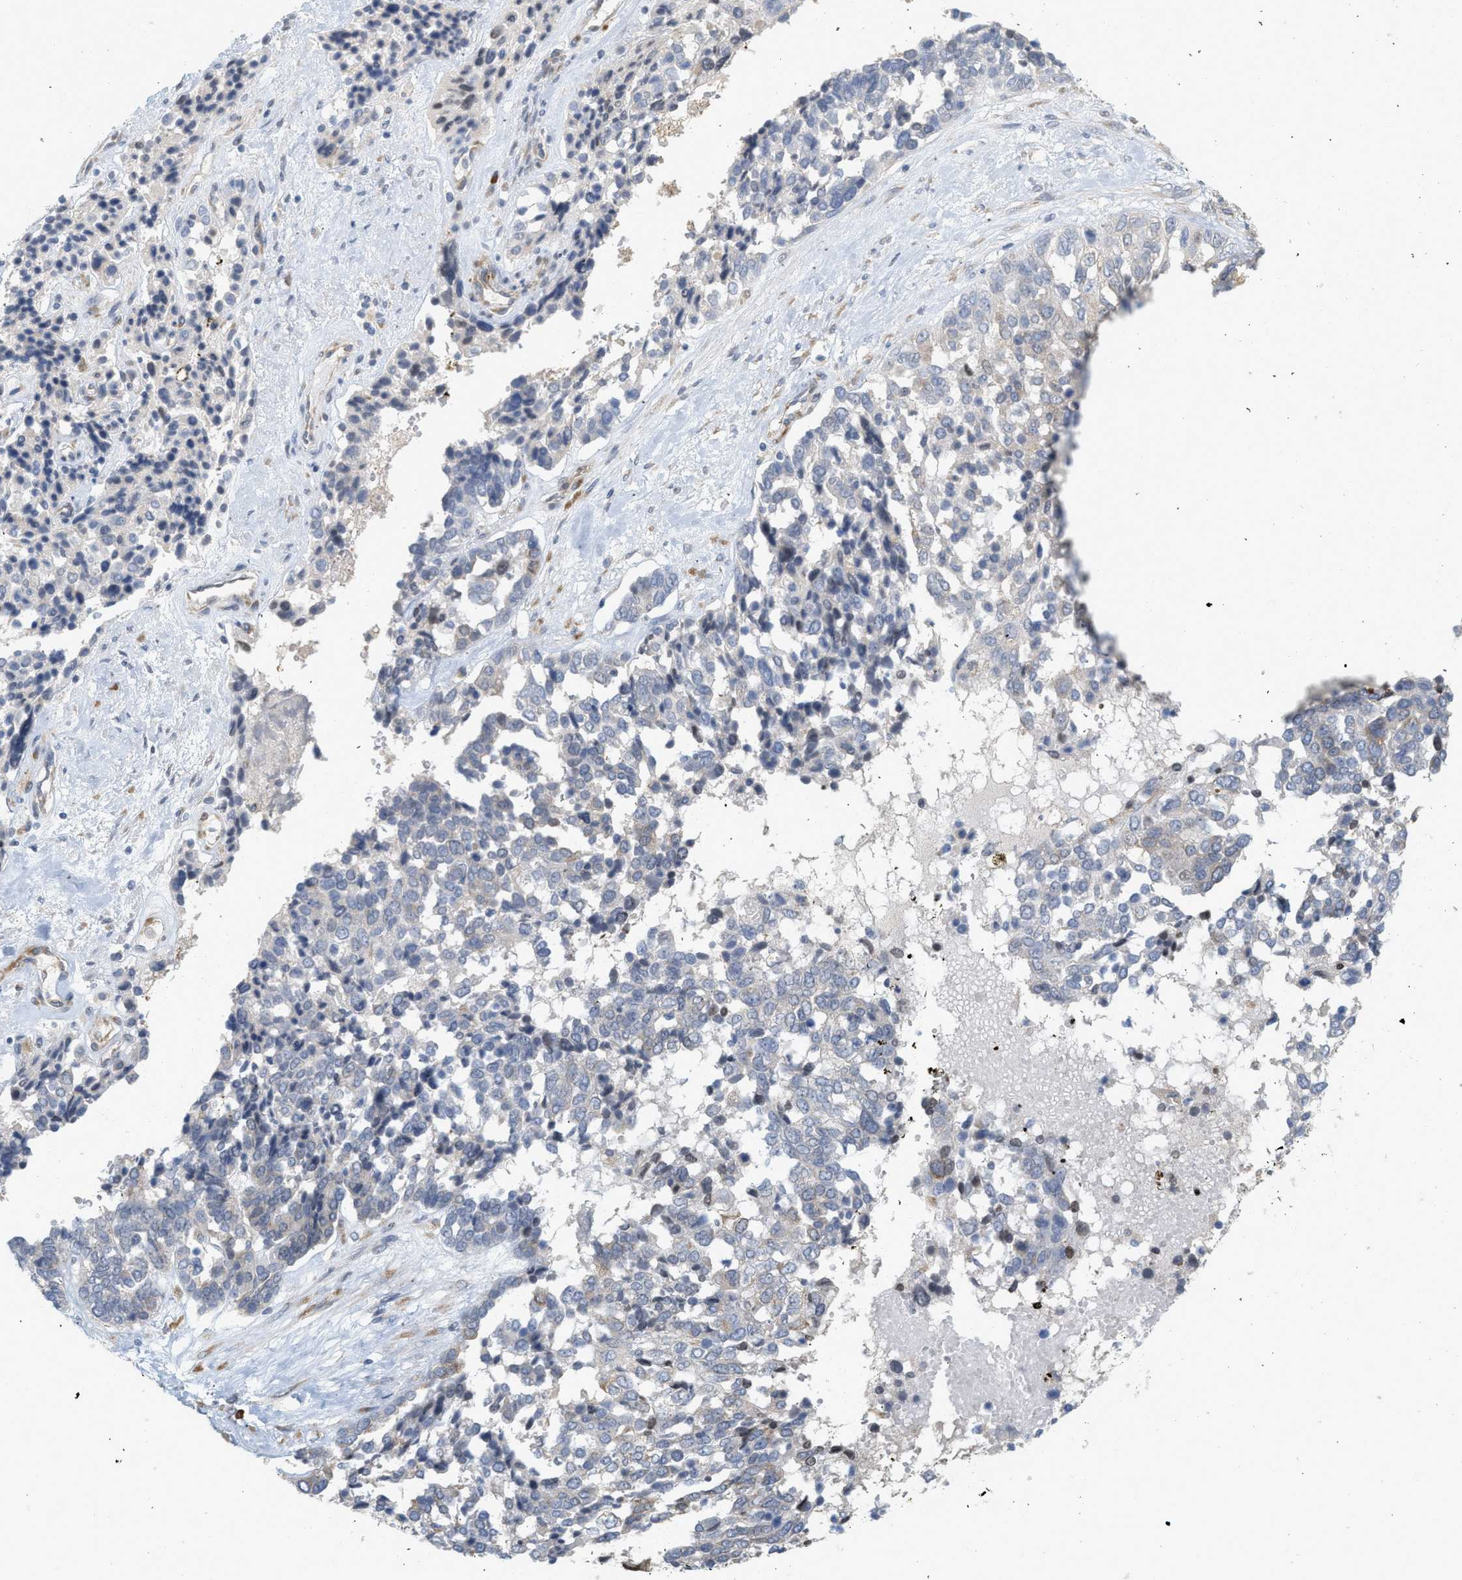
{"staining": {"intensity": "weak", "quantity": "<25%", "location": "cytoplasmic/membranous"}, "tissue": "ovarian cancer", "cell_type": "Tumor cells", "image_type": "cancer", "snomed": [{"axis": "morphology", "description": "Cystadenocarcinoma, serous, NOS"}, {"axis": "topography", "description": "Ovary"}], "caption": "The histopathology image displays no significant staining in tumor cells of serous cystadenocarcinoma (ovarian).", "gene": "SVOP", "patient": {"sex": "female", "age": 44}}